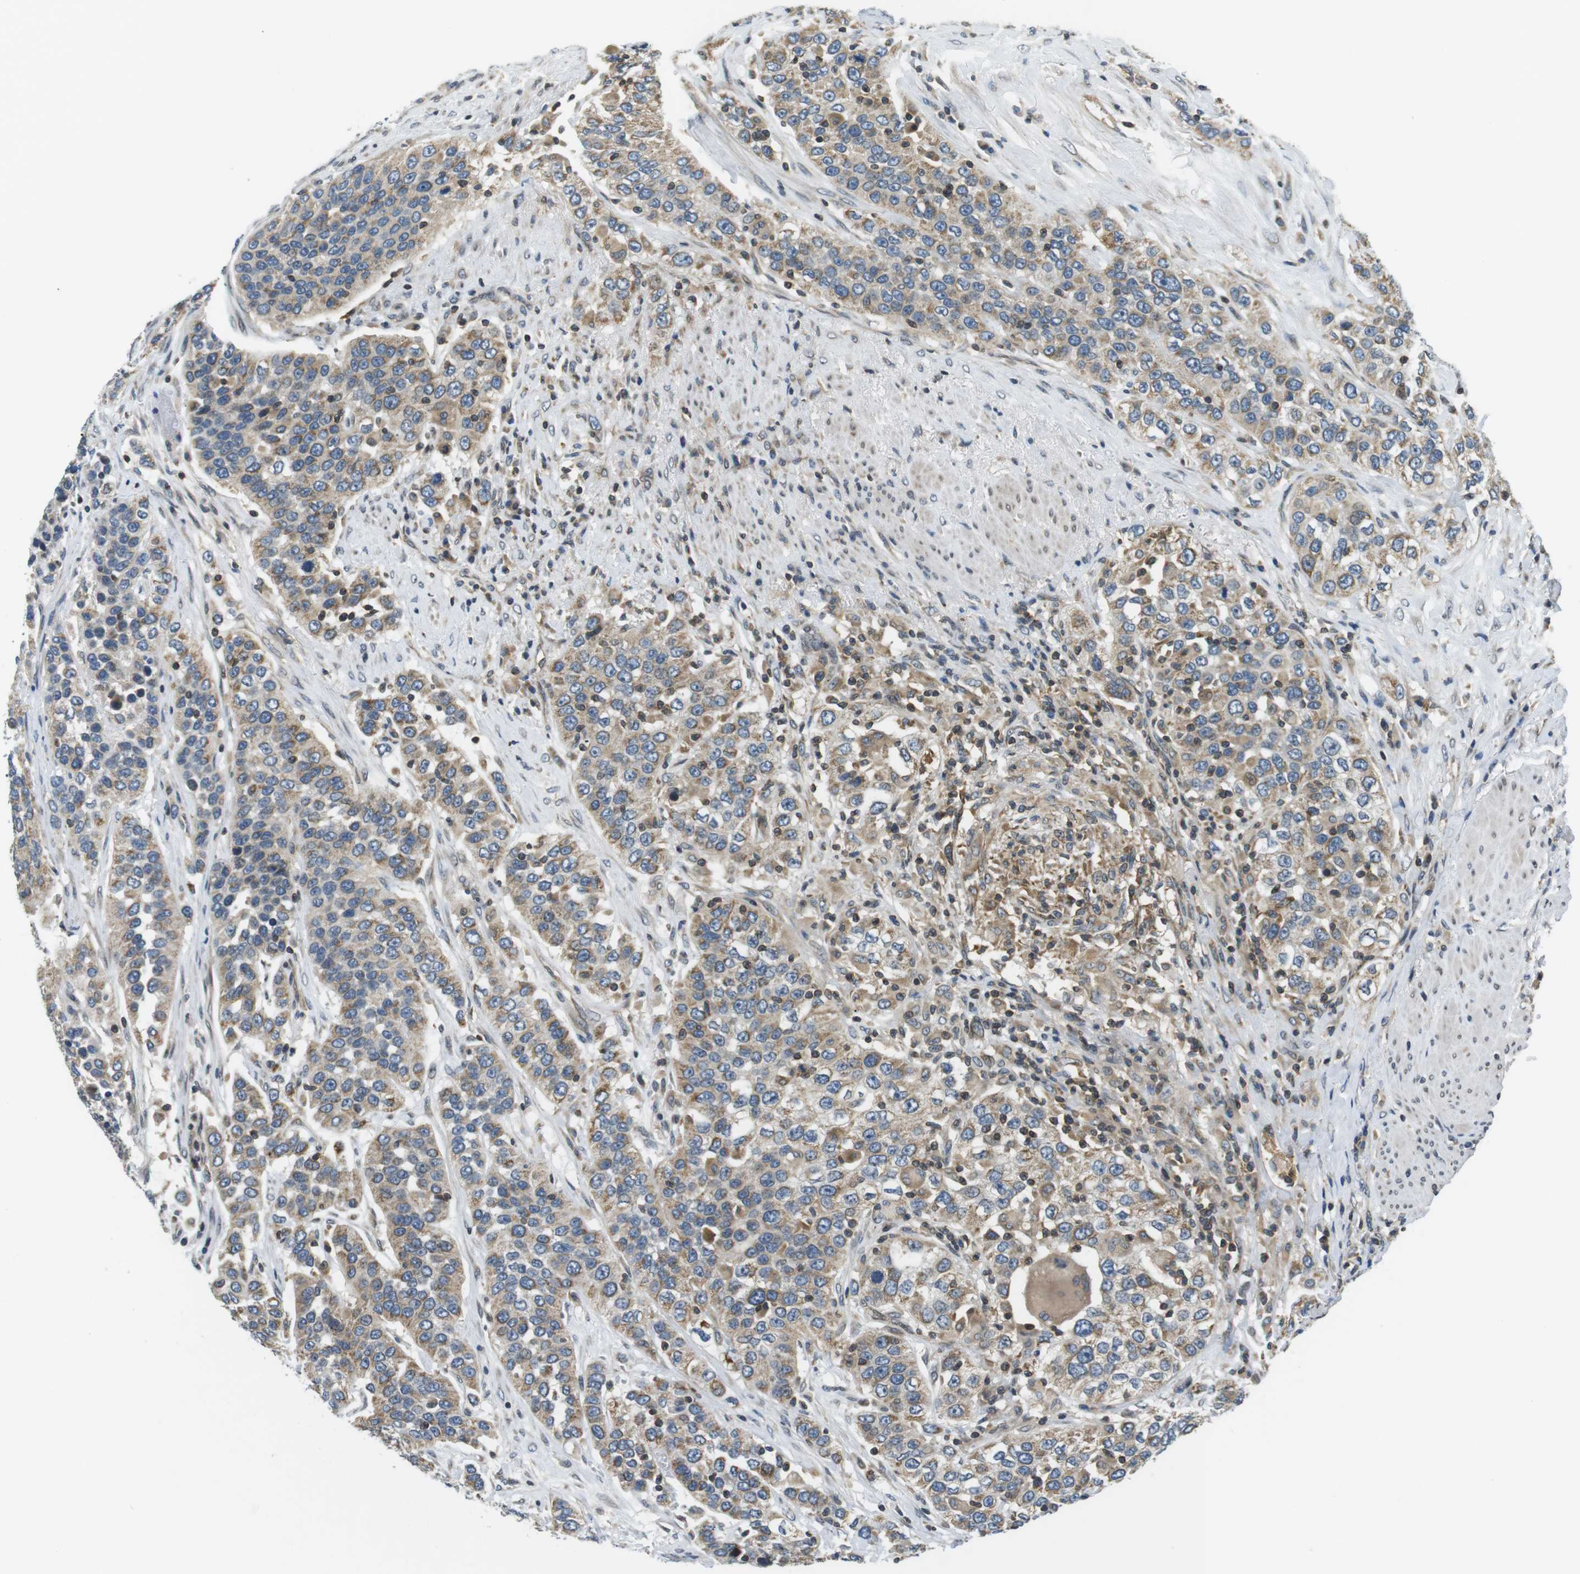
{"staining": {"intensity": "weak", "quantity": ">75%", "location": "cytoplasmic/membranous"}, "tissue": "urothelial cancer", "cell_type": "Tumor cells", "image_type": "cancer", "snomed": [{"axis": "morphology", "description": "Urothelial carcinoma, High grade"}, {"axis": "topography", "description": "Urinary bladder"}], "caption": "Immunohistochemical staining of urothelial carcinoma (high-grade) exhibits weak cytoplasmic/membranous protein staining in about >75% of tumor cells. The staining was performed using DAB, with brown indicating positive protein expression. Nuclei are stained blue with hematoxylin.", "gene": "TMX4", "patient": {"sex": "female", "age": 80}}